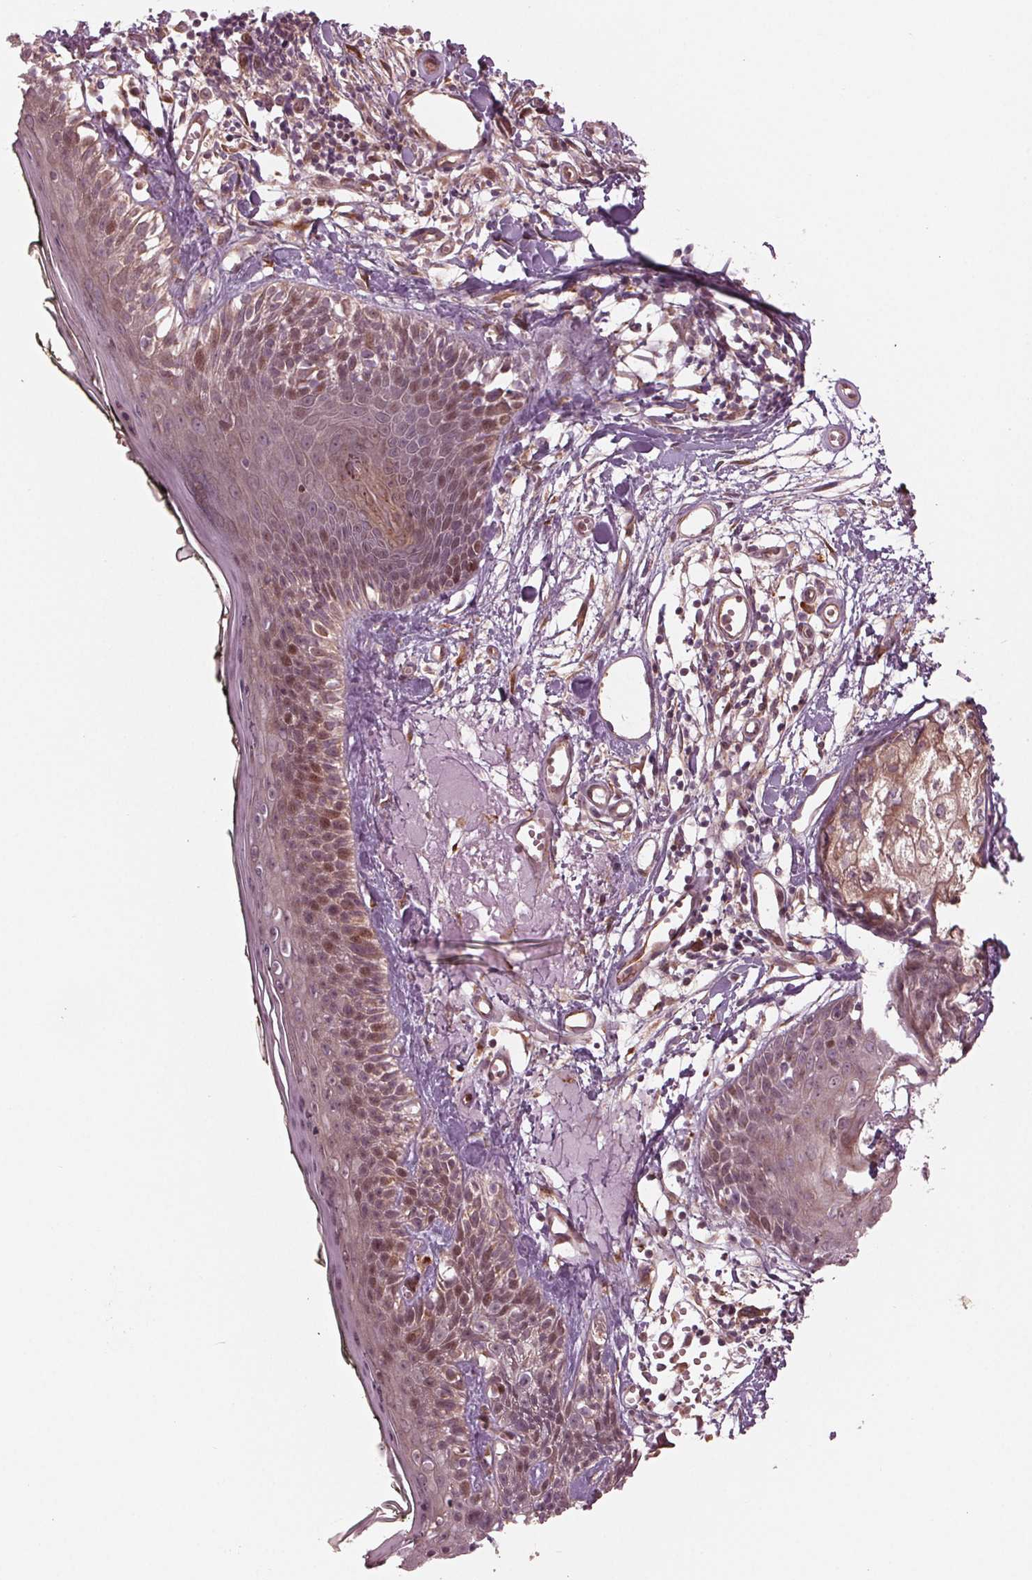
{"staining": {"intensity": "moderate", "quantity": "<25%", "location": "nuclear"}, "tissue": "skin", "cell_type": "Fibroblasts", "image_type": "normal", "snomed": [{"axis": "morphology", "description": "Normal tissue, NOS"}, {"axis": "topography", "description": "Skin"}], "caption": "Immunohistochemistry of unremarkable human skin demonstrates low levels of moderate nuclear staining in approximately <25% of fibroblasts.", "gene": "CMIP", "patient": {"sex": "male", "age": 76}}